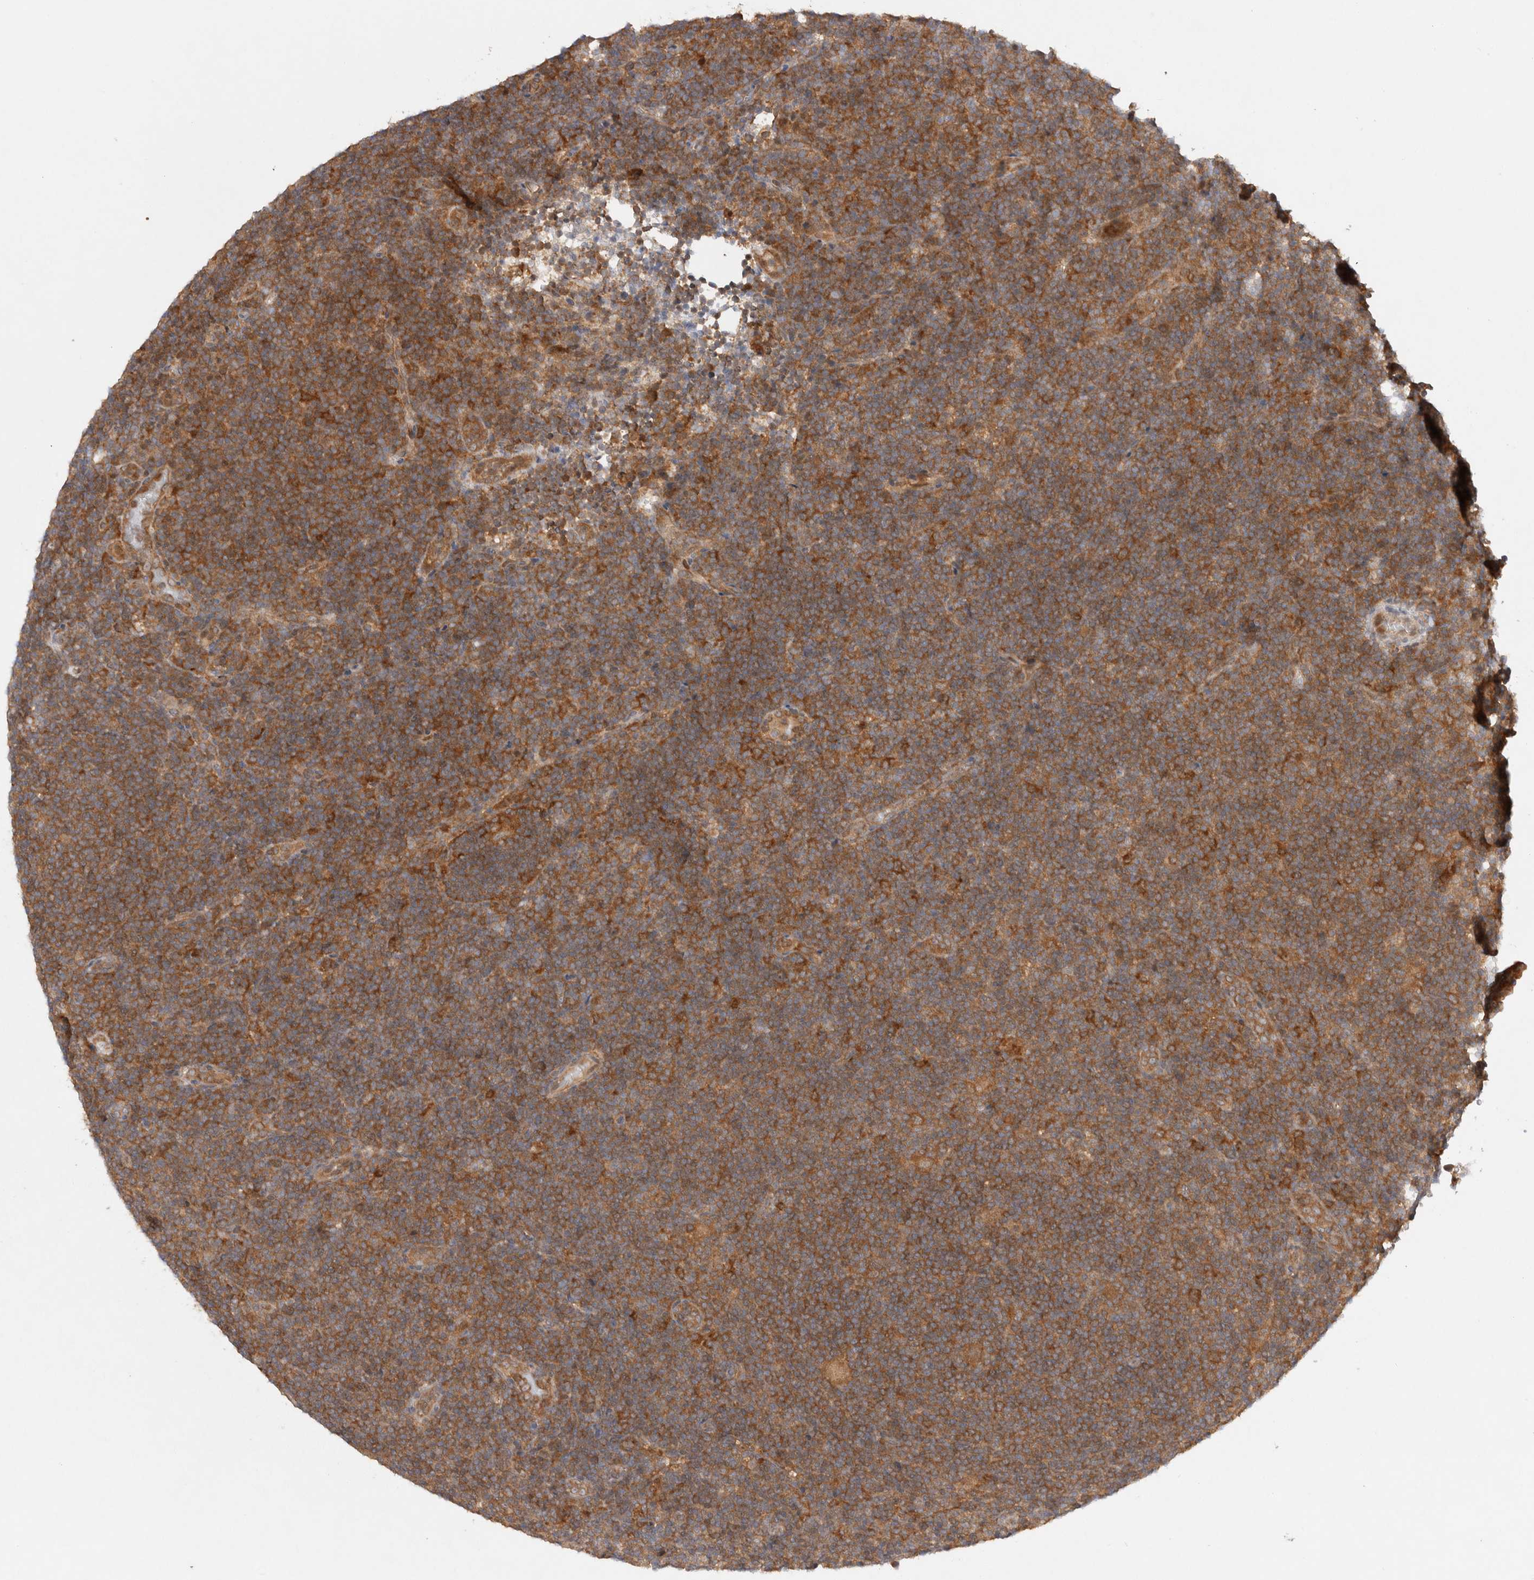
{"staining": {"intensity": "moderate", "quantity": ">75%", "location": "cytoplasmic/membranous"}, "tissue": "lymphoma", "cell_type": "Tumor cells", "image_type": "cancer", "snomed": [{"axis": "morphology", "description": "Hodgkin's disease, NOS"}, {"axis": "topography", "description": "Lymph node"}], "caption": "A micrograph of Hodgkin's disease stained for a protein reveals moderate cytoplasmic/membranous brown staining in tumor cells. Nuclei are stained in blue.", "gene": "HTT", "patient": {"sex": "female", "age": 57}}